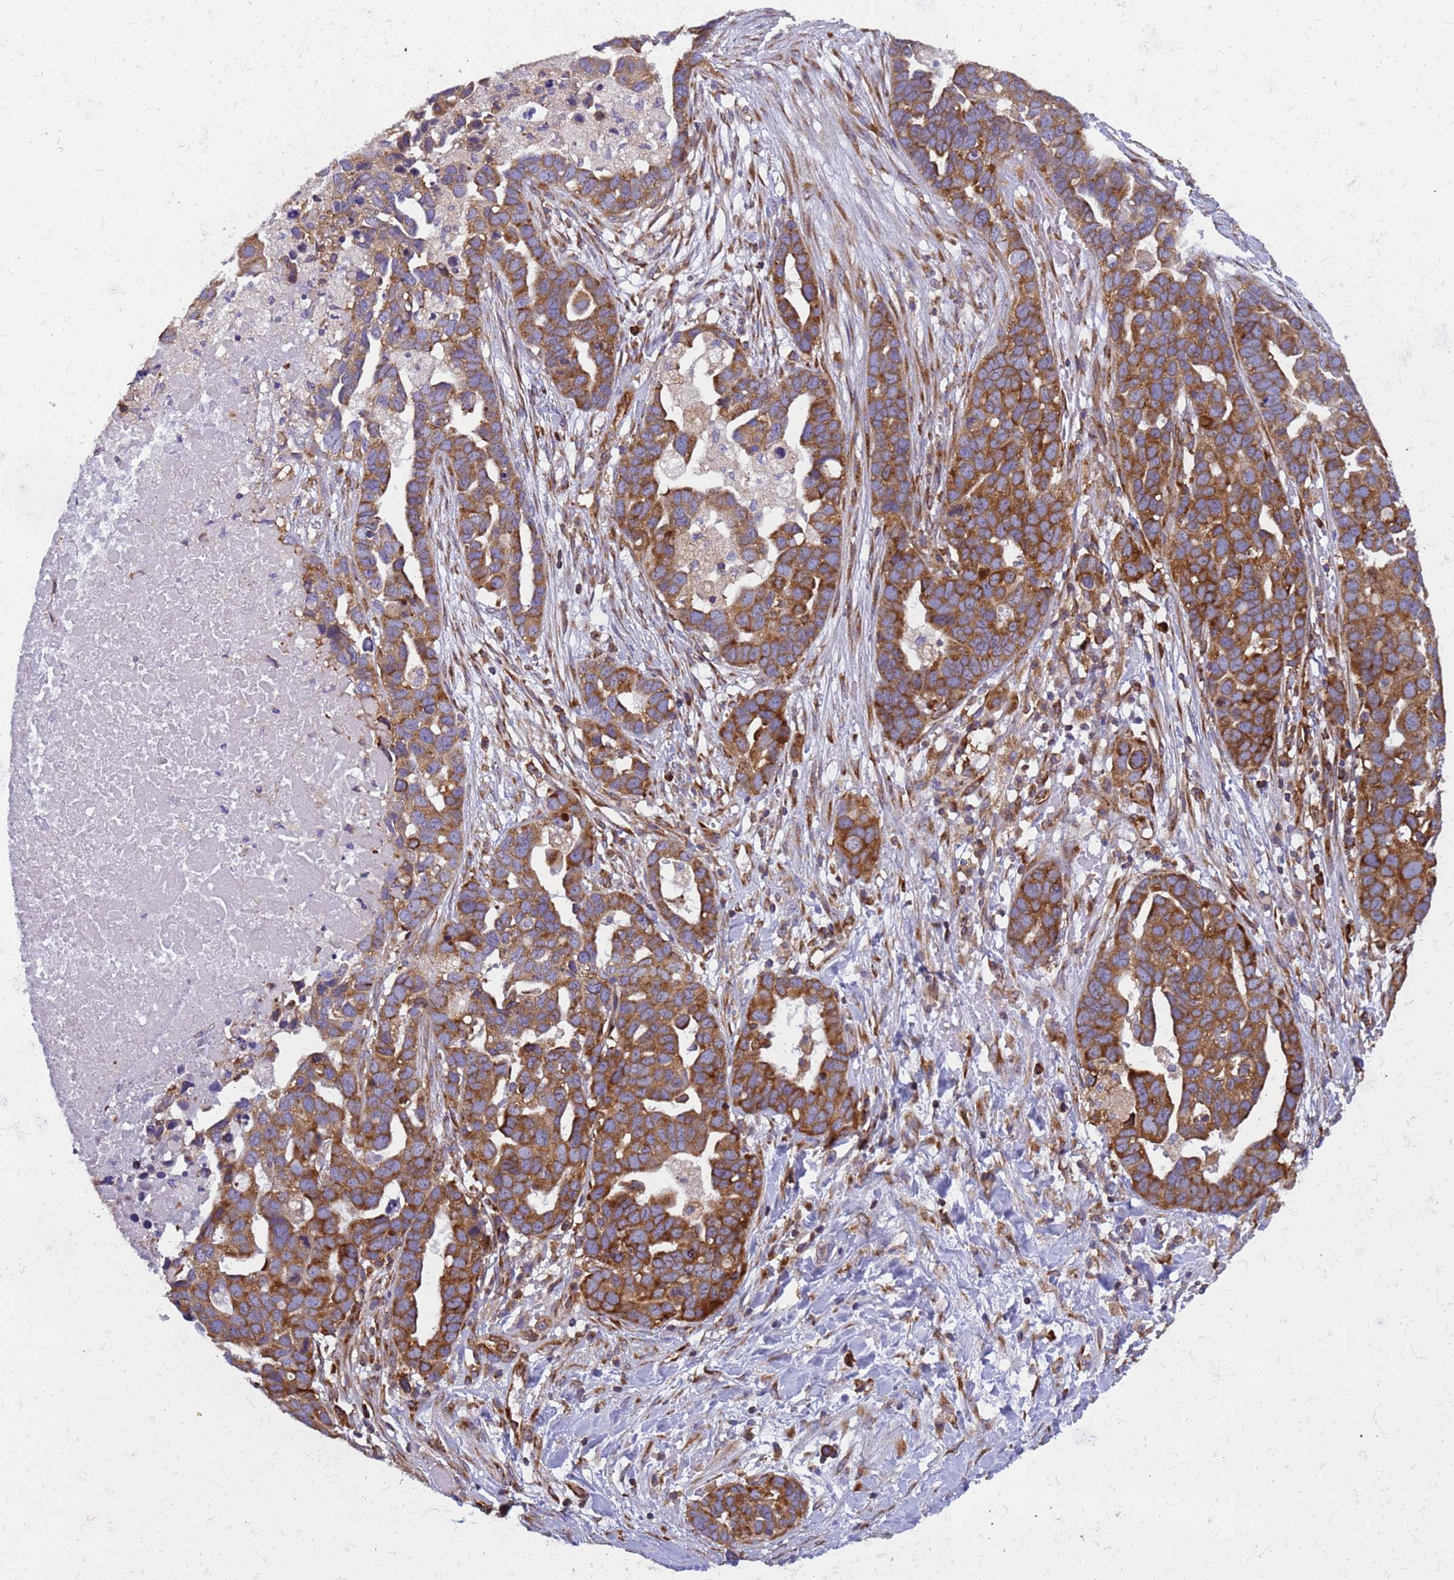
{"staining": {"intensity": "strong", "quantity": ">75%", "location": "cytoplasmic/membranous"}, "tissue": "ovarian cancer", "cell_type": "Tumor cells", "image_type": "cancer", "snomed": [{"axis": "morphology", "description": "Cystadenocarcinoma, serous, NOS"}, {"axis": "topography", "description": "Ovary"}], "caption": "A brown stain labels strong cytoplasmic/membranous staining of a protein in human ovarian serous cystadenocarcinoma tumor cells.", "gene": "RPL36", "patient": {"sex": "female", "age": 54}}